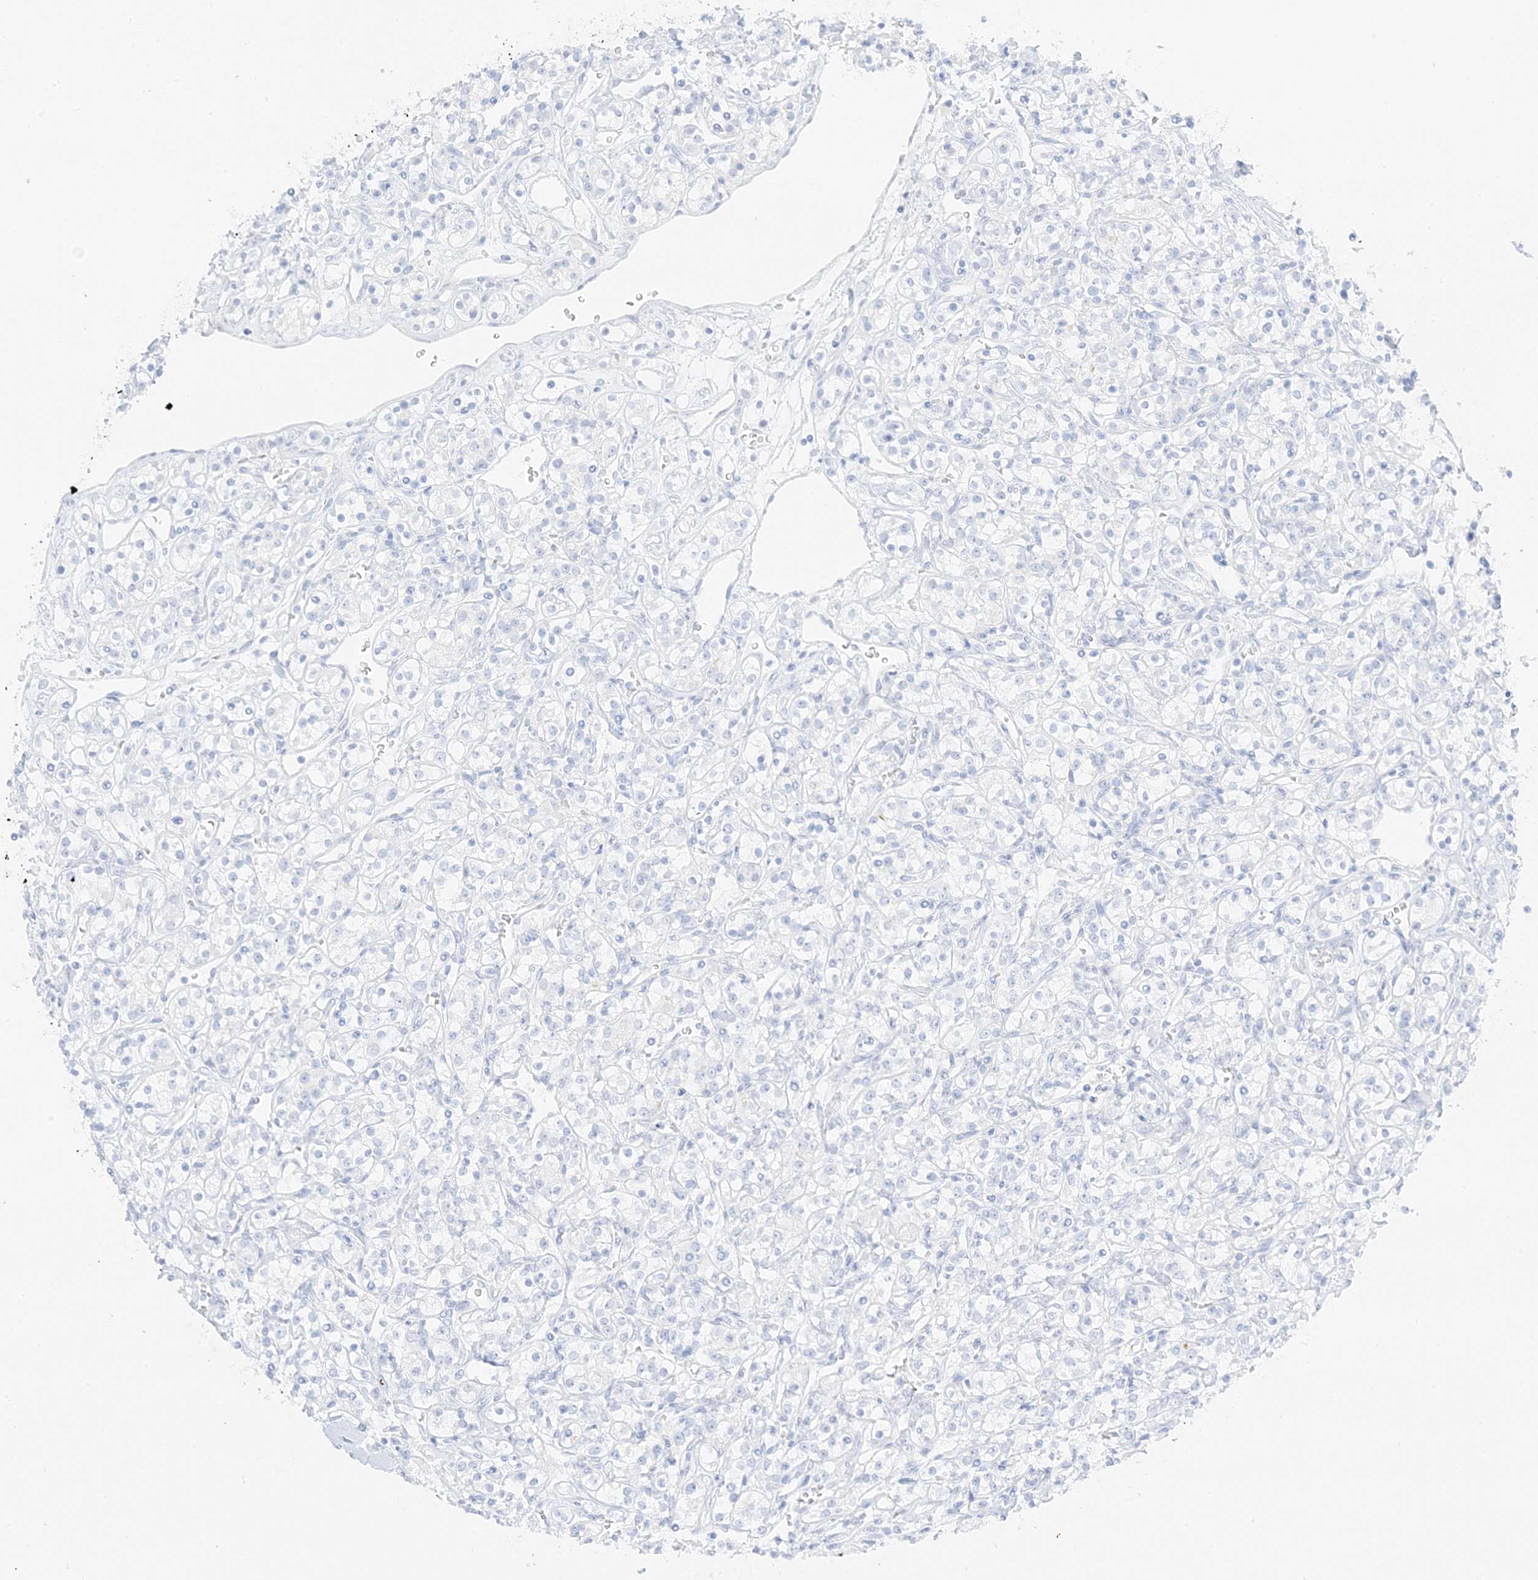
{"staining": {"intensity": "negative", "quantity": "none", "location": "none"}, "tissue": "renal cancer", "cell_type": "Tumor cells", "image_type": "cancer", "snomed": [{"axis": "morphology", "description": "Adenocarcinoma, NOS"}, {"axis": "topography", "description": "Kidney"}], "caption": "Immunohistochemical staining of human adenocarcinoma (renal) exhibits no significant expression in tumor cells.", "gene": "SLC22A13", "patient": {"sex": "male", "age": 77}}